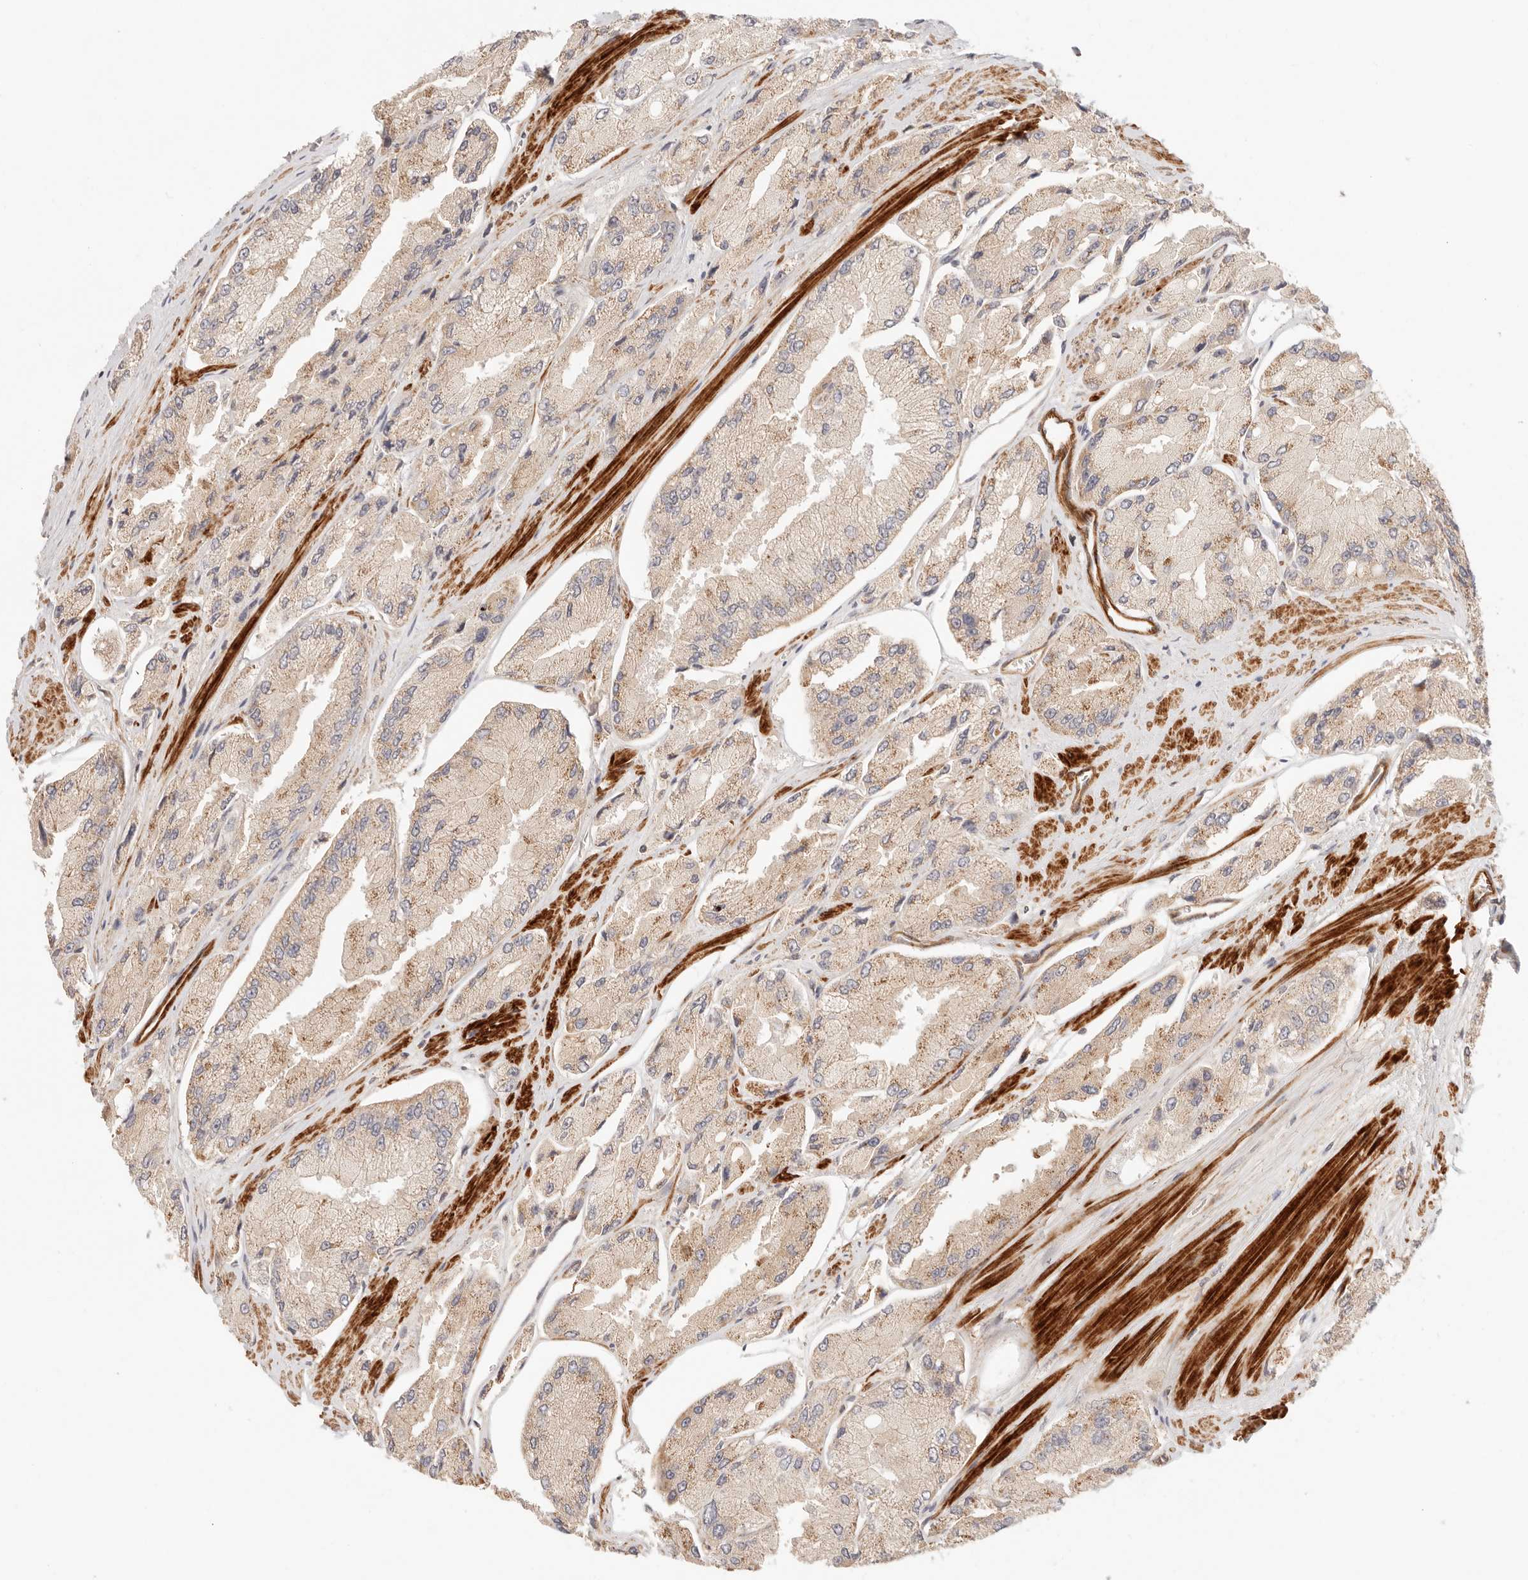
{"staining": {"intensity": "moderate", "quantity": "<25%", "location": "cytoplasmic/membranous"}, "tissue": "prostate cancer", "cell_type": "Tumor cells", "image_type": "cancer", "snomed": [{"axis": "morphology", "description": "Adenocarcinoma, High grade"}, {"axis": "topography", "description": "Prostate"}], "caption": "An immunohistochemistry (IHC) photomicrograph of tumor tissue is shown. Protein staining in brown shows moderate cytoplasmic/membranous positivity in prostate cancer within tumor cells.", "gene": "IL1R2", "patient": {"sex": "male", "age": 58}}